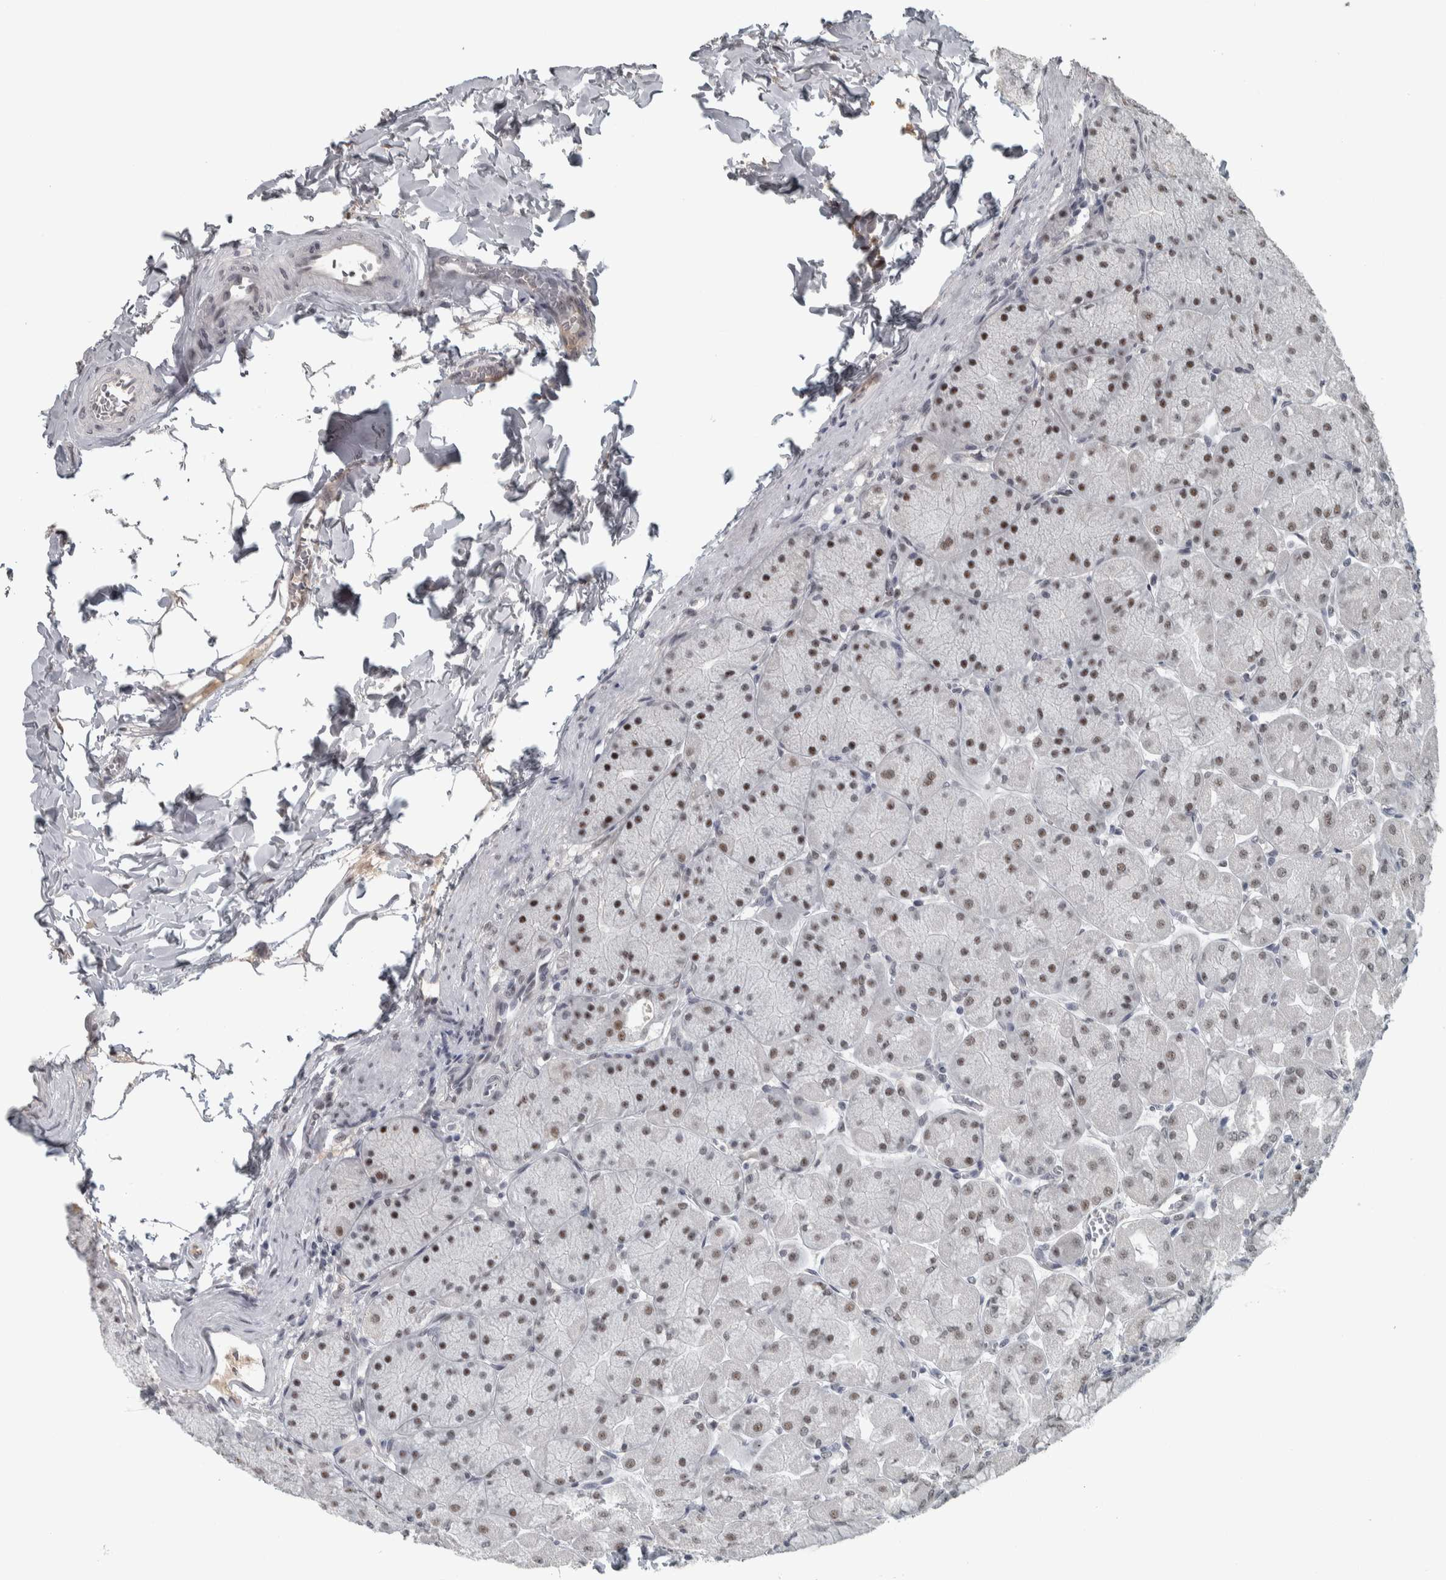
{"staining": {"intensity": "moderate", "quantity": ">75%", "location": "nuclear"}, "tissue": "stomach", "cell_type": "Glandular cells", "image_type": "normal", "snomed": [{"axis": "morphology", "description": "Normal tissue, NOS"}, {"axis": "topography", "description": "Stomach, upper"}], "caption": "The photomicrograph displays immunohistochemical staining of benign stomach. There is moderate nuclear expression is seen in about >75% of glandular cells. Nuclei are stained in blue.", "gene": "DDX42", "patient": {"sex": "female", "age": 56}}